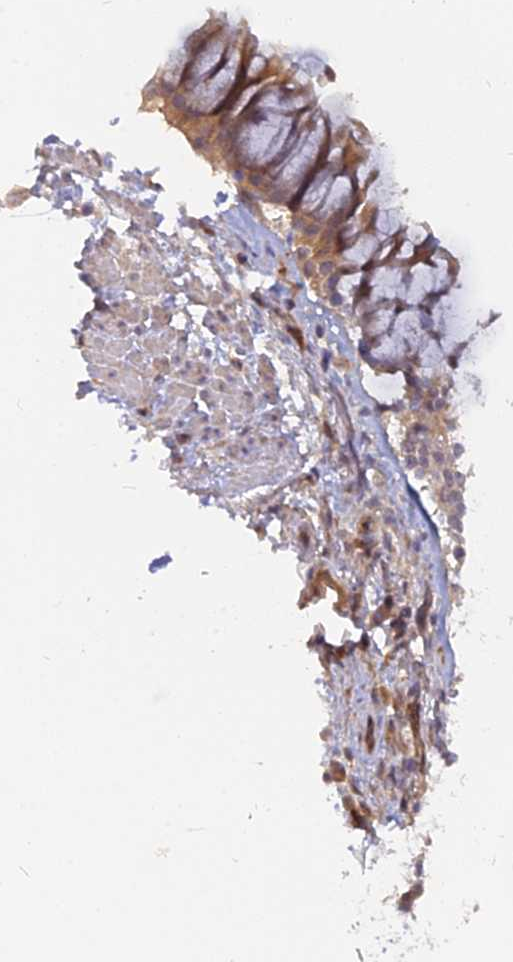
{"staining": {"intensity": "negative", "quantity": "none", "location": "none"}, "tissue": "adipose tissue", "cell_type": "Adipocytes", "image_type": "normal", "snomed": [{"axis": "morphology", "description": "Normal tissue, NOS"}, {"axis": "morphology", "description": "Squamous cell carcinoma, NOS"}, {"axis": "topography", "description": "Bronchus"}, {"axis": "topography", "description": "Lung"}], "caption": "High power microscopy histopathology image of an immunohistochemistry (IHC) photomicrograph of benign adipose tissue, revealing no significant staining in adipocytes. (Immunohistochemistry, brightfield microscopy, high magnification).", "gene": "ARL2BP", "patient": {"sex": "male", "age": 64}}